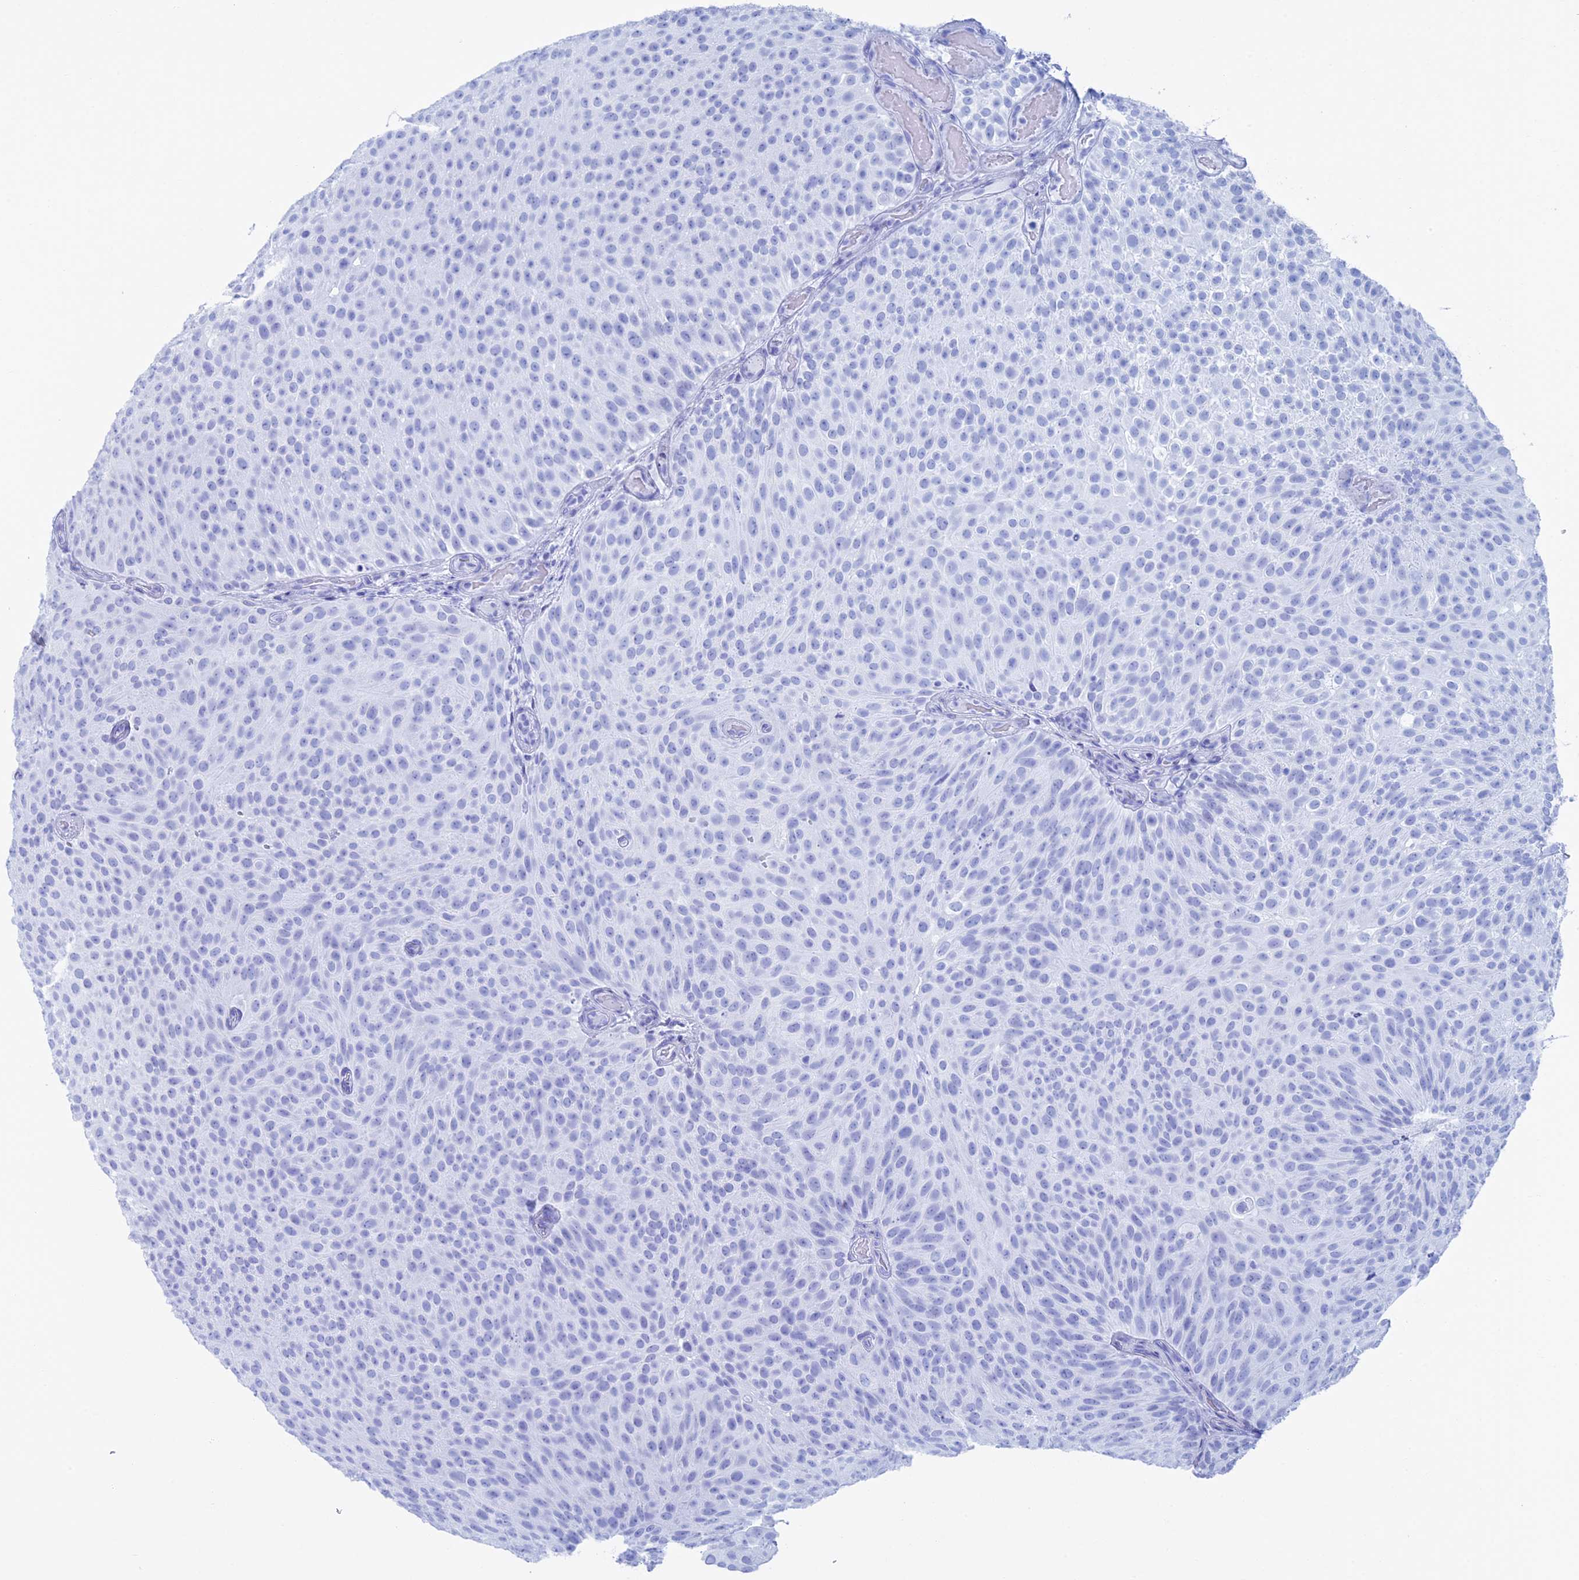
{"staining": {"intensity": "weak", "quantity": "<25%", "location": "cytoplasmic/membranous"}, "tissue": "urothelial cancer", "cell_type": "Tumor cells", "image_type": "cancer", "snomed": [{"axis": "morphology", "description": "Urothelial carcinoma, Low grade"}, {"axis": "topography", "description": "Urinary bladder"}], "caption": "Immunohistochemical staining of human urothelial cancer shows no significant expression in tumor cells.", "gene": "TBC1D30", "patient": {"sex": "male", "age": 78}}